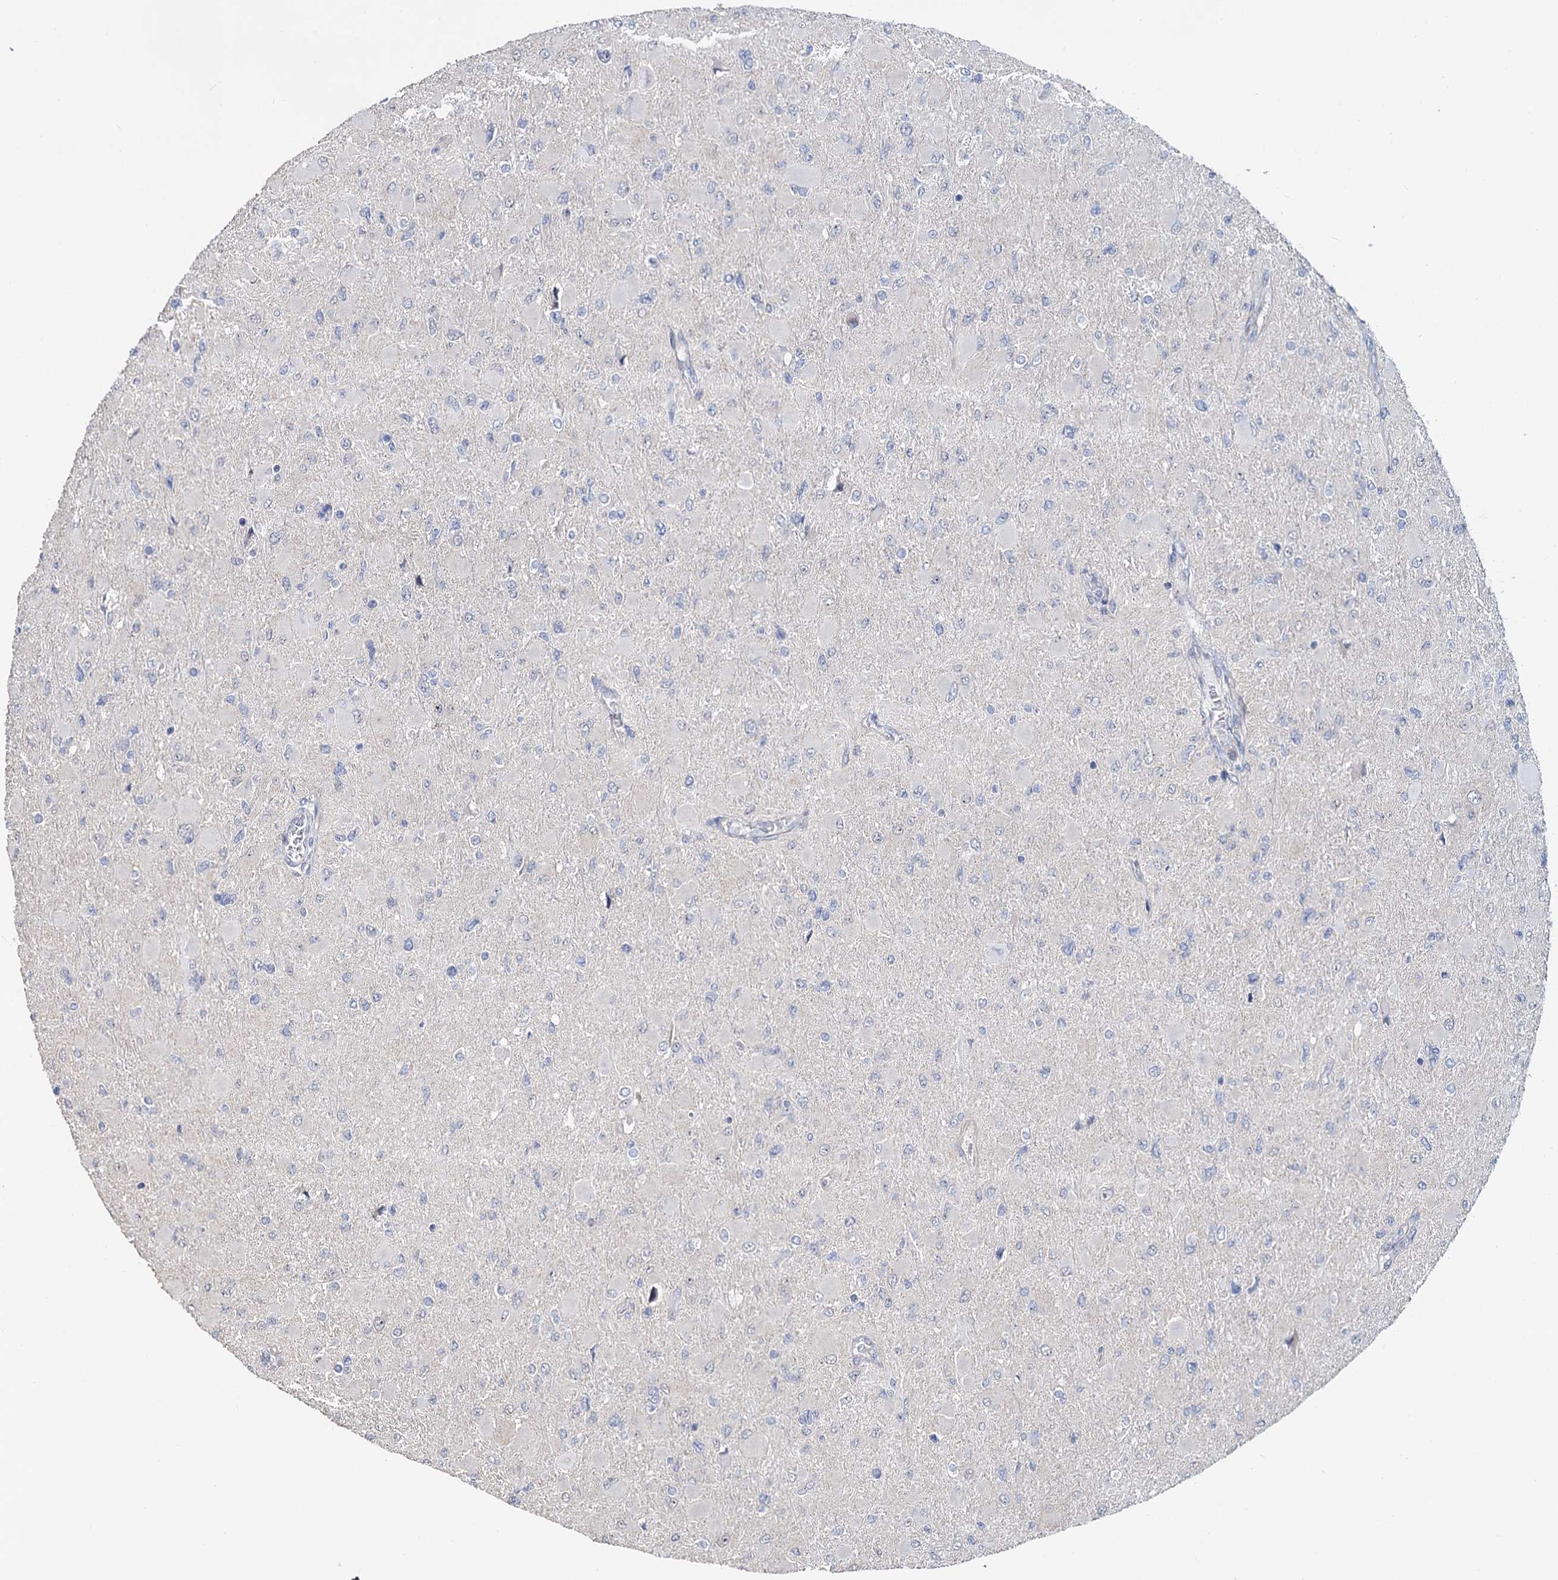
{"staining": {"intensity": "negative", "quantity": "none", "location": "none"}, "tissue": "glioma", "cell_type": "Tumor cells", "image_type": "cancer", "snomed": [{"axis": "morphology", "description": "Glioma, malignant, High grade"}, {"axis": "topography", "description": "Cerebral cortex"}], "caption": "A micrograph of human malignant glioma (high-grade) is negative for staining in tumor cells. Nuclei are stained in blue.", "gene": "C2CD3", "patient": {"sex": "female", "age": 36}}